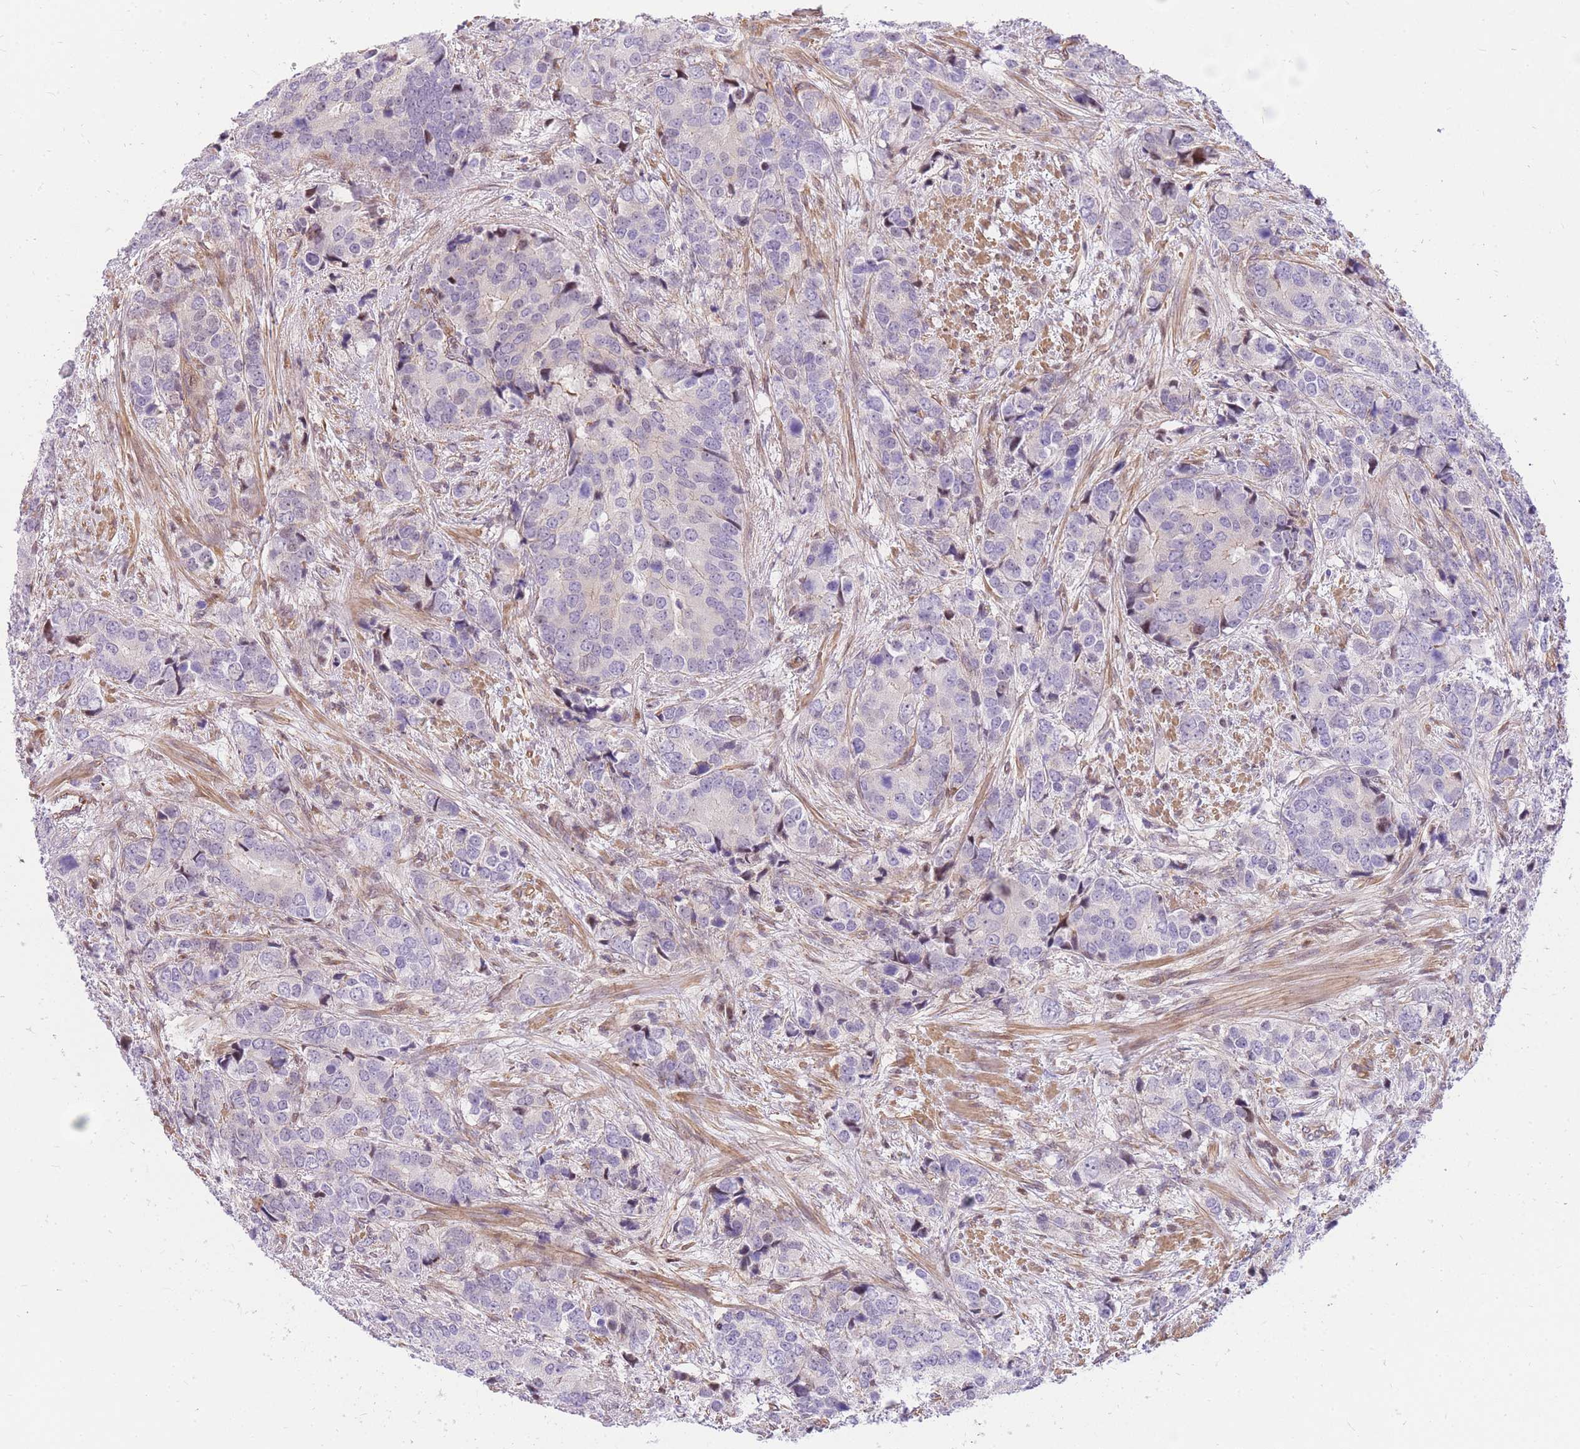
{"staining": {"intensity": "negative", "quantity": "none", "location": "none"}, "tissue": "prostate cancer", "cell_type": "Tumor cells", "image_type": "cancer", "snomed": [{"axis": "morphology", "description": "Adenocarcinoma, High grade"}, {"axis": "topography", "description": "Prostate"}], "caption": "The image displays no significant staining in tumor cells of prostate cancer.", "gene": "S100PBP", "patient": {"sex": "male", "age": 62}}